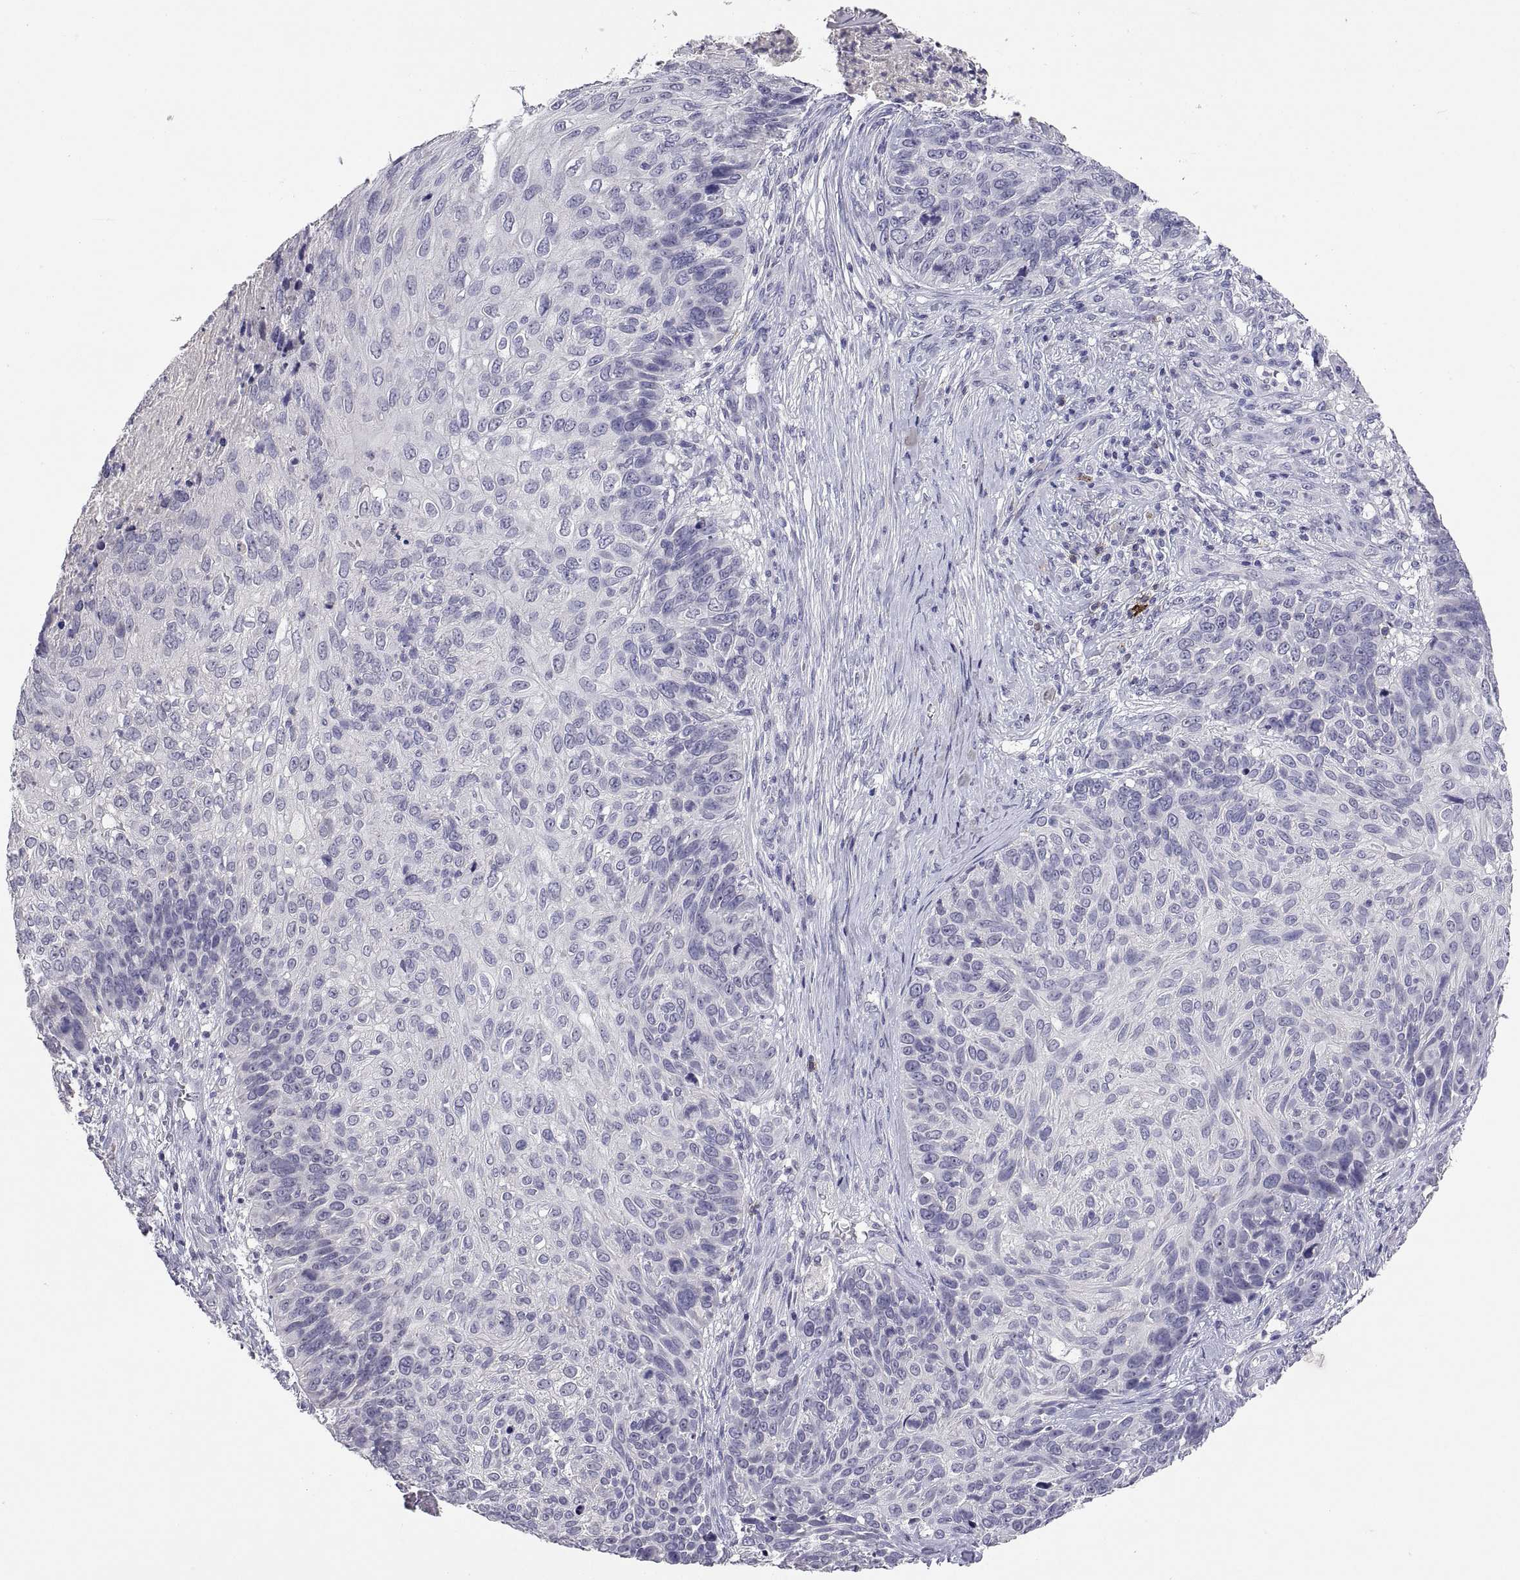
{"staining": {"intensity": "negative", "quantity": "none", "location": "none"}, "tissue": "skin cancer", "cell_type": "Tumor cells", "image_type": "cancer", "snomed": [{"axis": "morphology", "description": "Squamous cell carcinoma, NOS"}, {"axis": "topography", "description": "Skin"}], "caption": "Immunohistochemistry (IHC) photomicrograph of human skin squamous cell carcinoma stained for a protein (brown), which demonstrates no expression in tumor cells.", "gene": "MS4A1", "patient": {"sex": "male", "age": 92}}